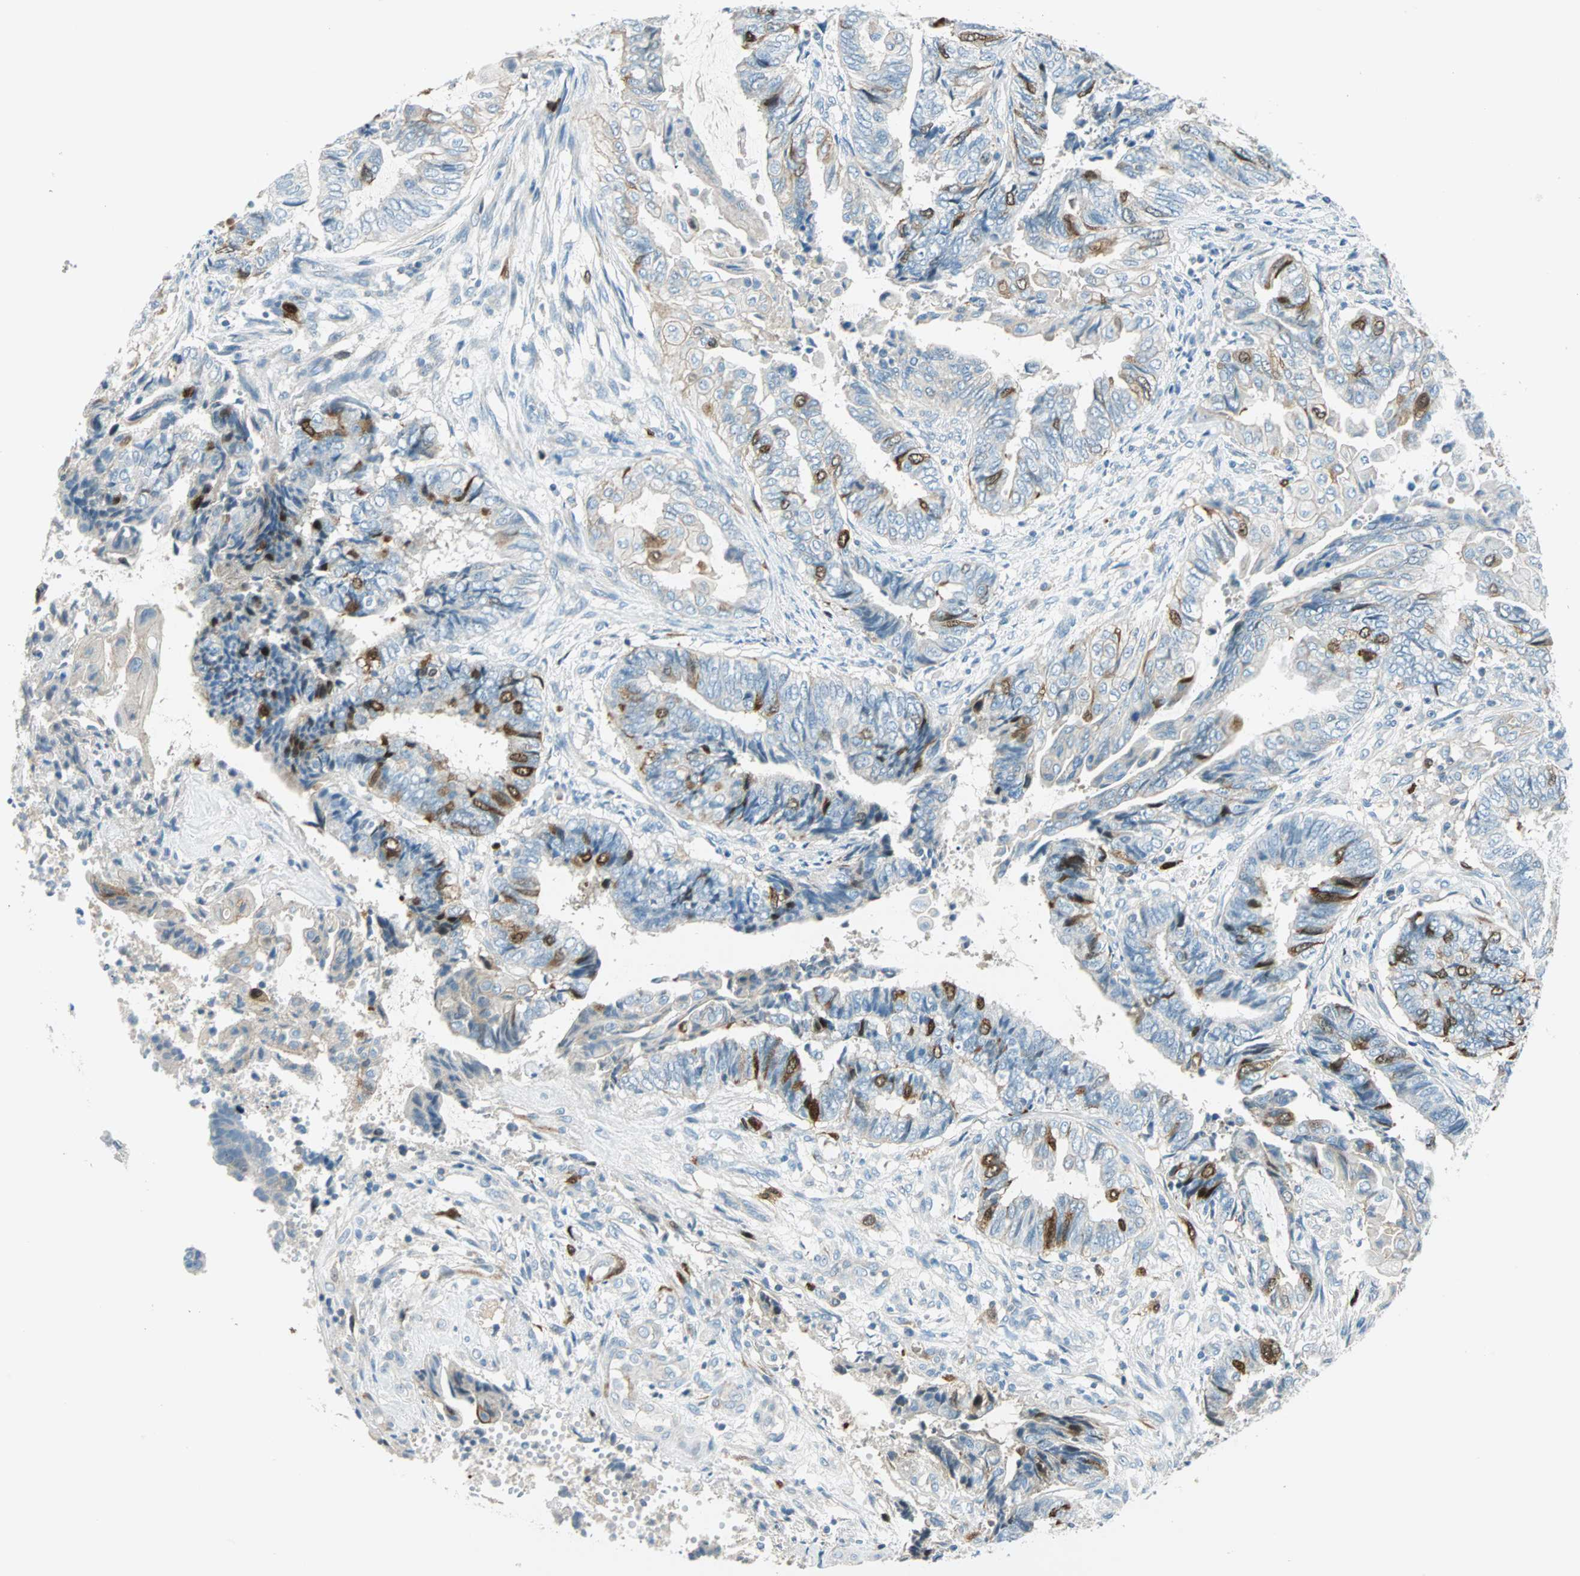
{"staining": {"intensity": "moderate", "quantity": "<25%", "location": "cytoplasmic/membranous,nuclear"}, "tissue": "endometrial cancer", "cell_type": "Tumor cells", "image_type": "cancer", "snomed": [{"axis": "morphology", "description": "Adenocarcinoma, NOS"}, {"axis": "topography", "description": "Uterus"}, {"axis": "topography", "description": "Endometrium"}], "caption": "Immunohistochemistry (DAB (3,3'-diaminobenzidine)) staining of human endometrial adenocarcinoma demonstrates moderate cytoplasmic/membranous and nuclear protein expression in about <25% of tumor cells.", "gene": "PTTG1", "patient": {"sex": "female", "age": 70}}